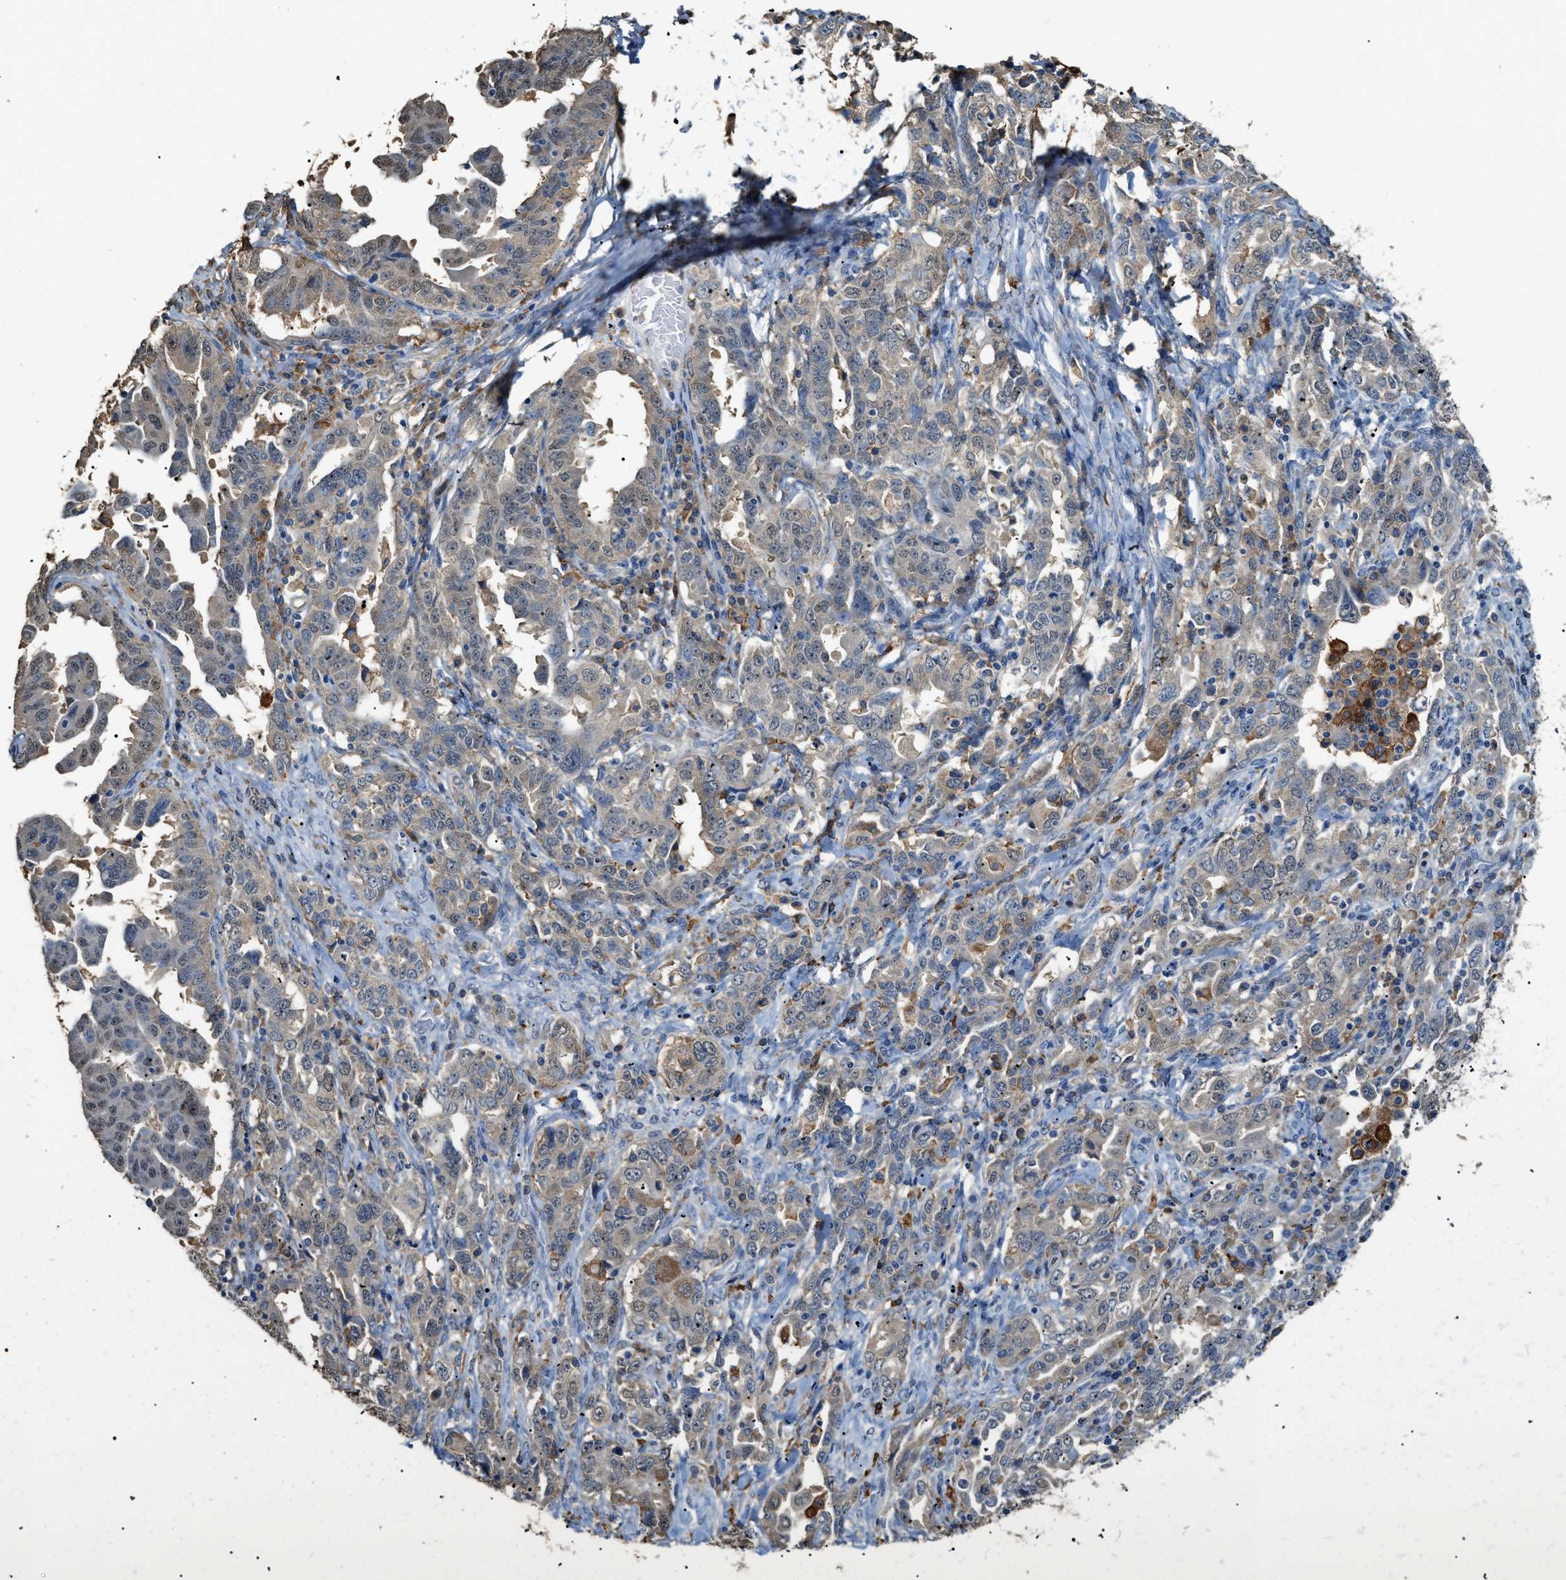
{"staining": {"intensity": "weak", "quantity": "25%-75%", "location": "cytoplasmic/membranous"}, "tissue": "ovarian cancer", "cell_type": "Tumor cells", "image_type": "cancer", "snomed": [{"axis": "morphology", "description": "Carcinoma, endometroid"}, {"axis": "topography", "description": "Ovary"}], "caption": "Ovarian cancer (endometroid carcinoma) was stained to show a protein in brown. There is low levels of weak cytoplasmic/membranous expression in about 25%-75% of tumor cells.", "gene": "GCN1", "patient": {"sex": "female", "age": 62}}